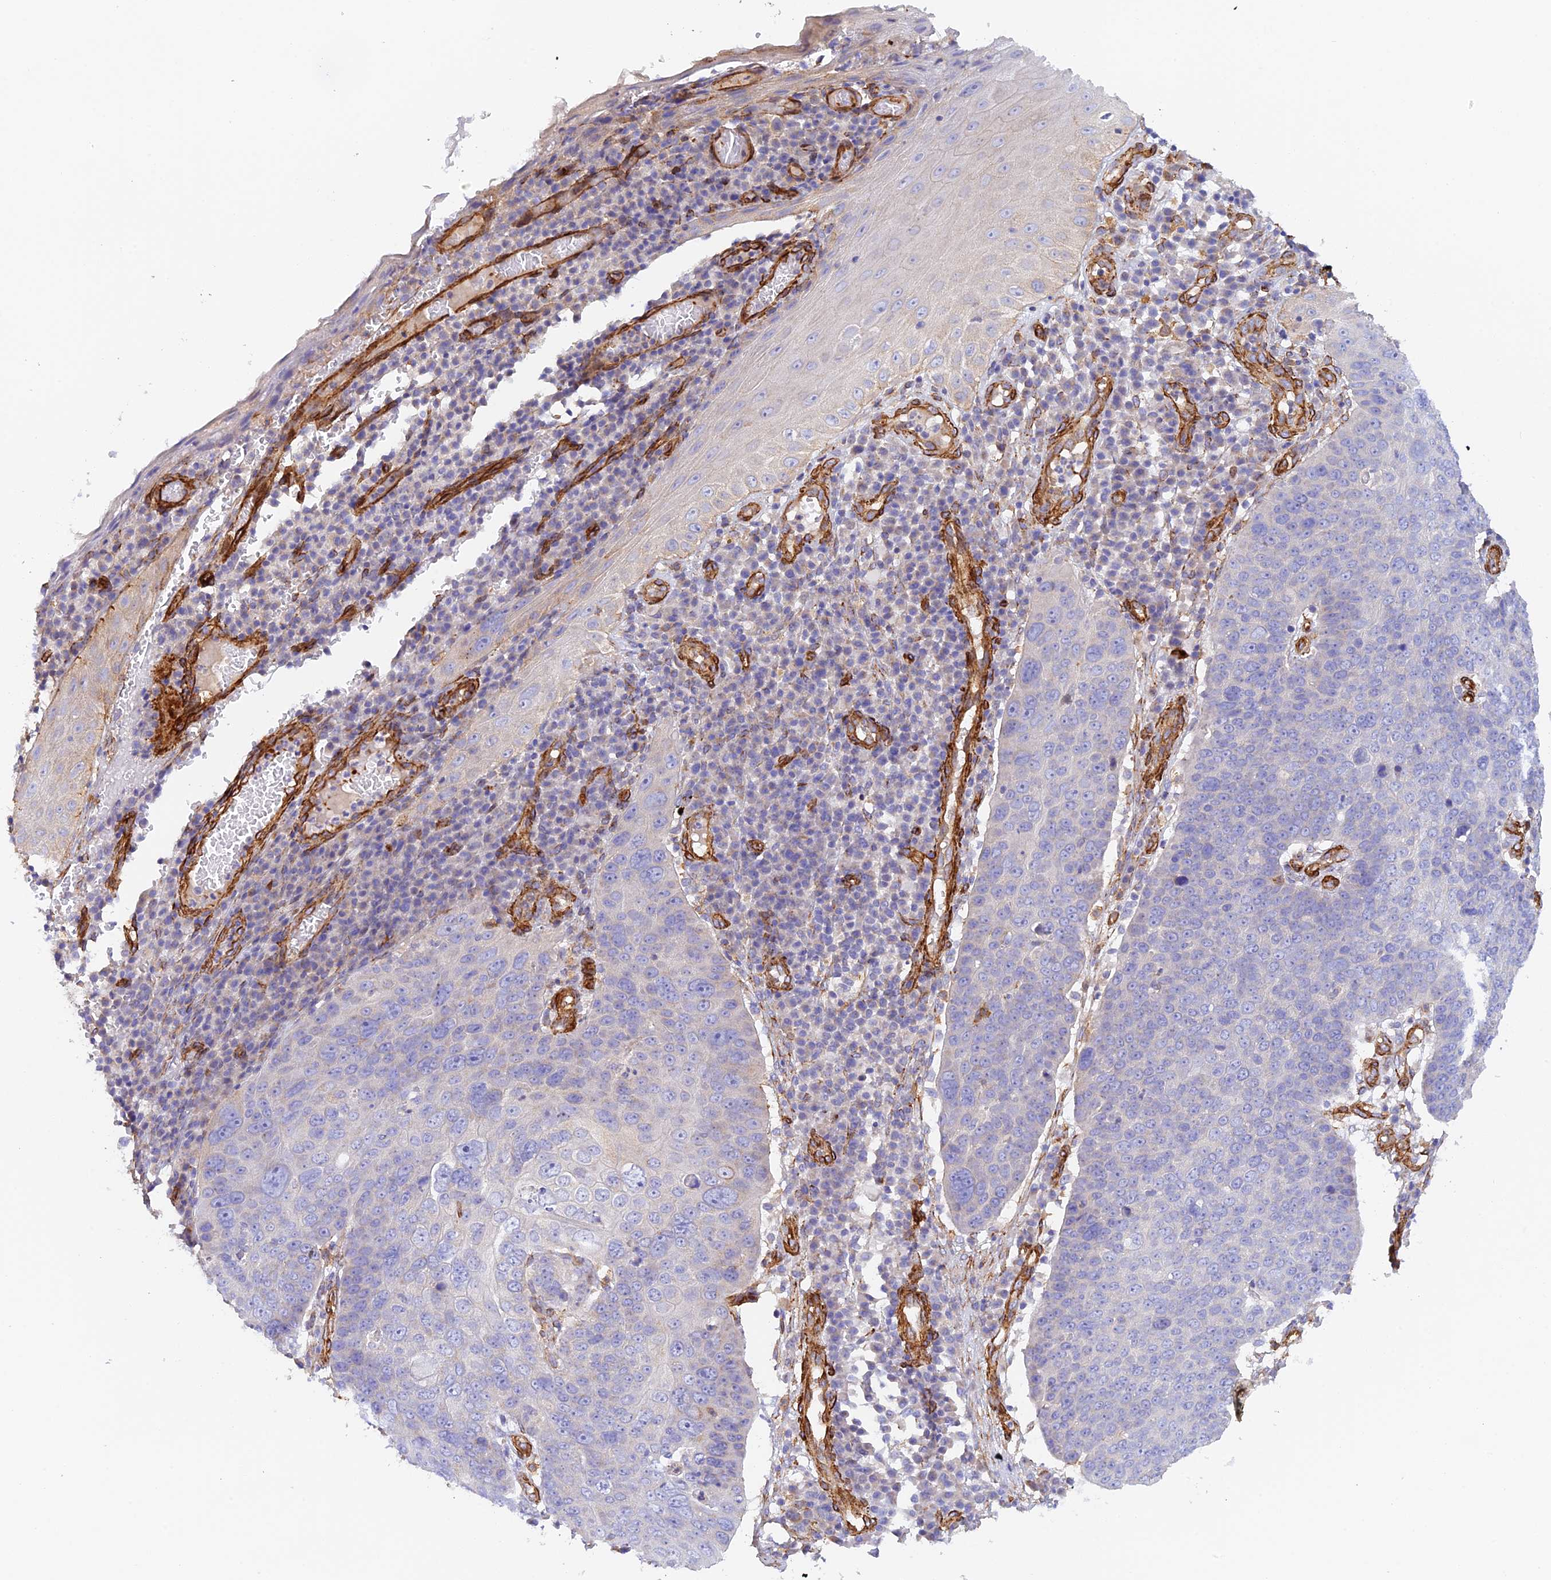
{"staining": {"intensity": "negative", "quantity": "none", "location": "none"}, "tissue": "skin cancer", "cell_type": "Tumor cells", "image_type": "cancer", "snomed": [{"axis": "morphology", "description": "Squamous cell carcinoma, NOS"}, {"axis": "topography", "description": "Skin"}], "caption": "Tumor cells show no significant expression in skin squamous cell carcinoma. The staining was performed using DAB (3,3'-diaminobenzidine) to visualize the protein expression in brown, while the nuclei were stained in blue with hematoxylin (Magnification: 20x).", "gene": "MYO9A", "patient": {"sex": "male", "age": 71}}